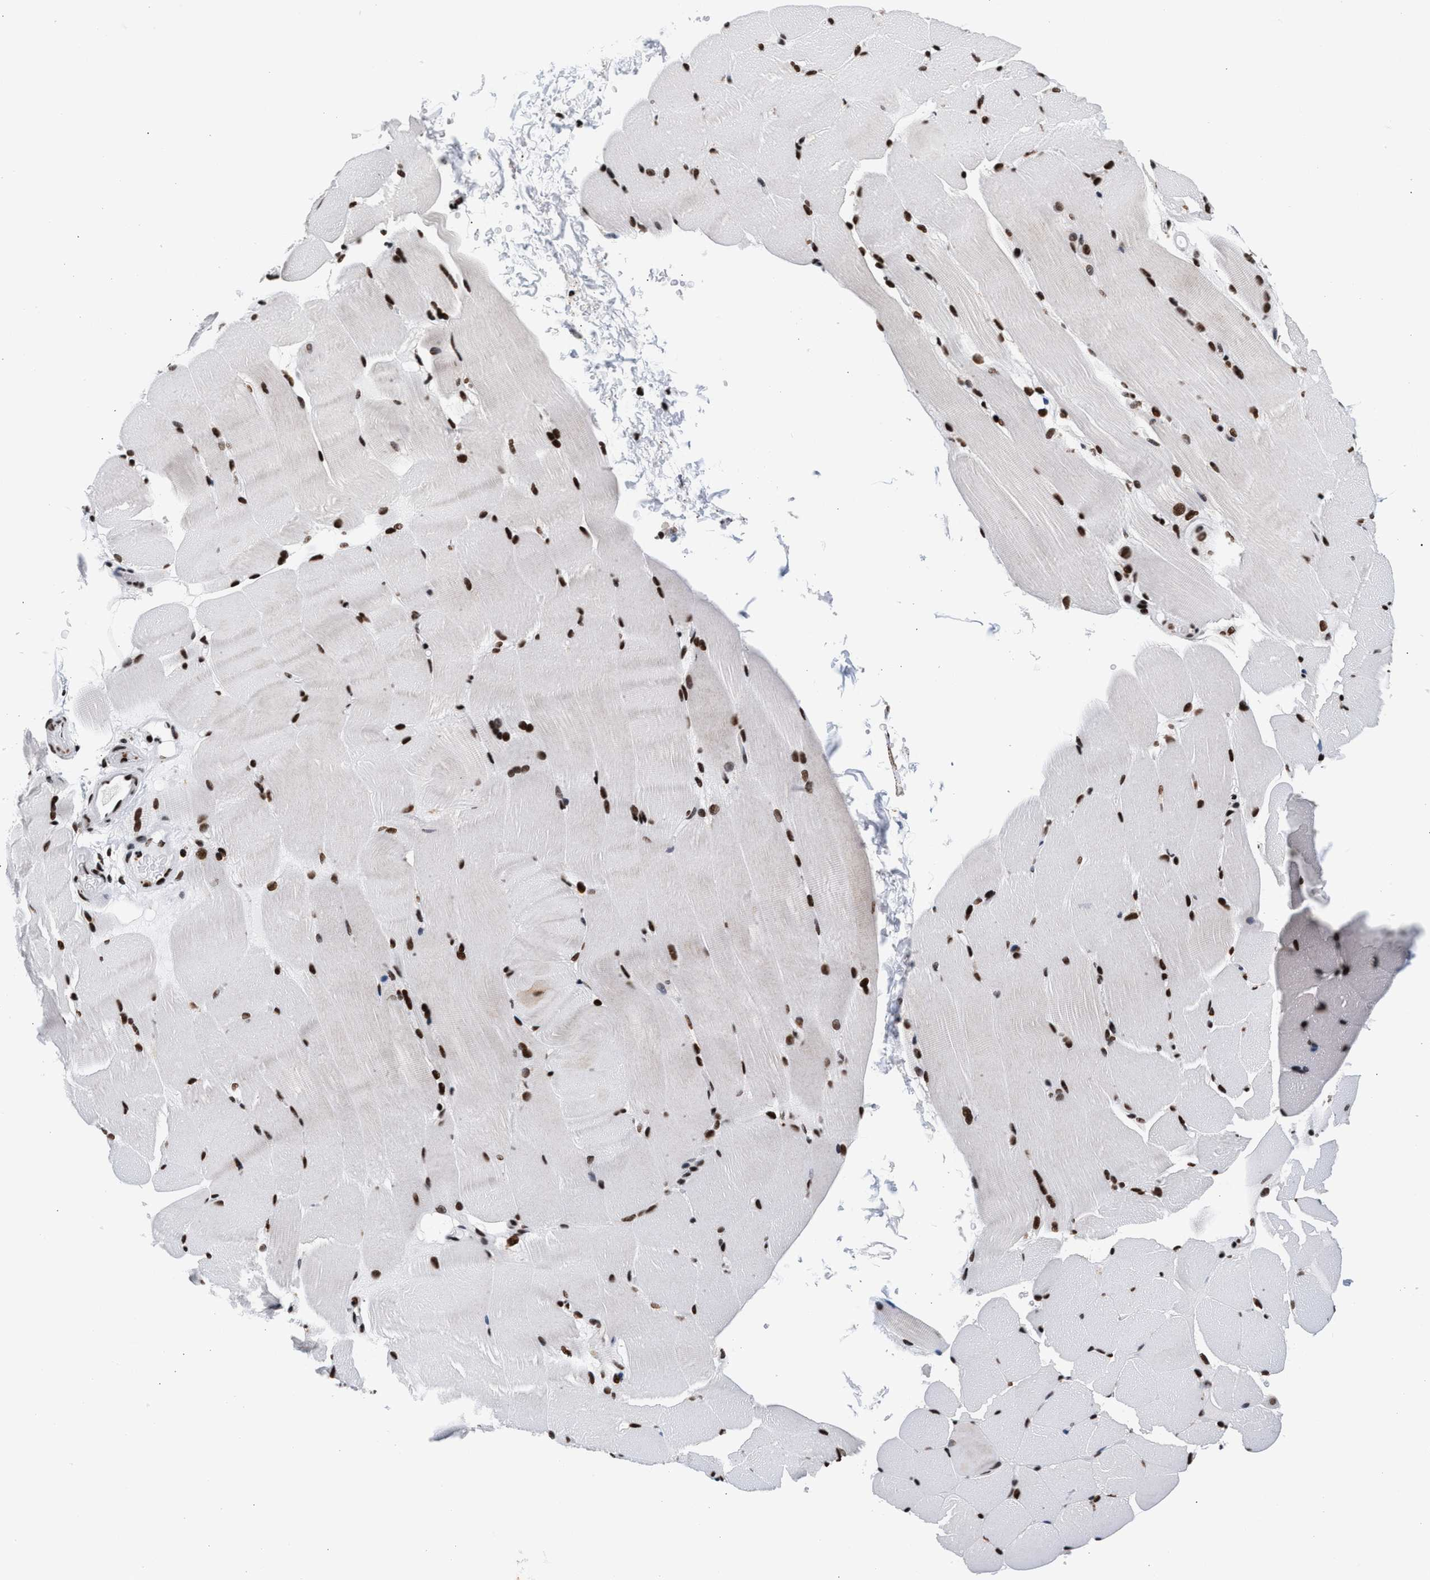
{"staining": {"intensity": "strong", "quantity": "25%-75%", "location": "nuclear"}, "tissue": "skeletal muscle", "cell_type": "Myocytes", "image_type": "normal", "snomed": [{"axis": "morphology", "description": "Normal tissue, NOS"}, {"axis": "topography", "description": "Skeletal muscle"}, {"axis": "topography", "description": "Parathyroid gland"}], "caption": "The photomicrograph reveals immunohistochemical staining of normal skeletal muscle. There is strong nuclear positivity is present in about 25%-75% of myocytes.", "gene": "RAD21", "patient": {"sex": "female", "age": 37}}